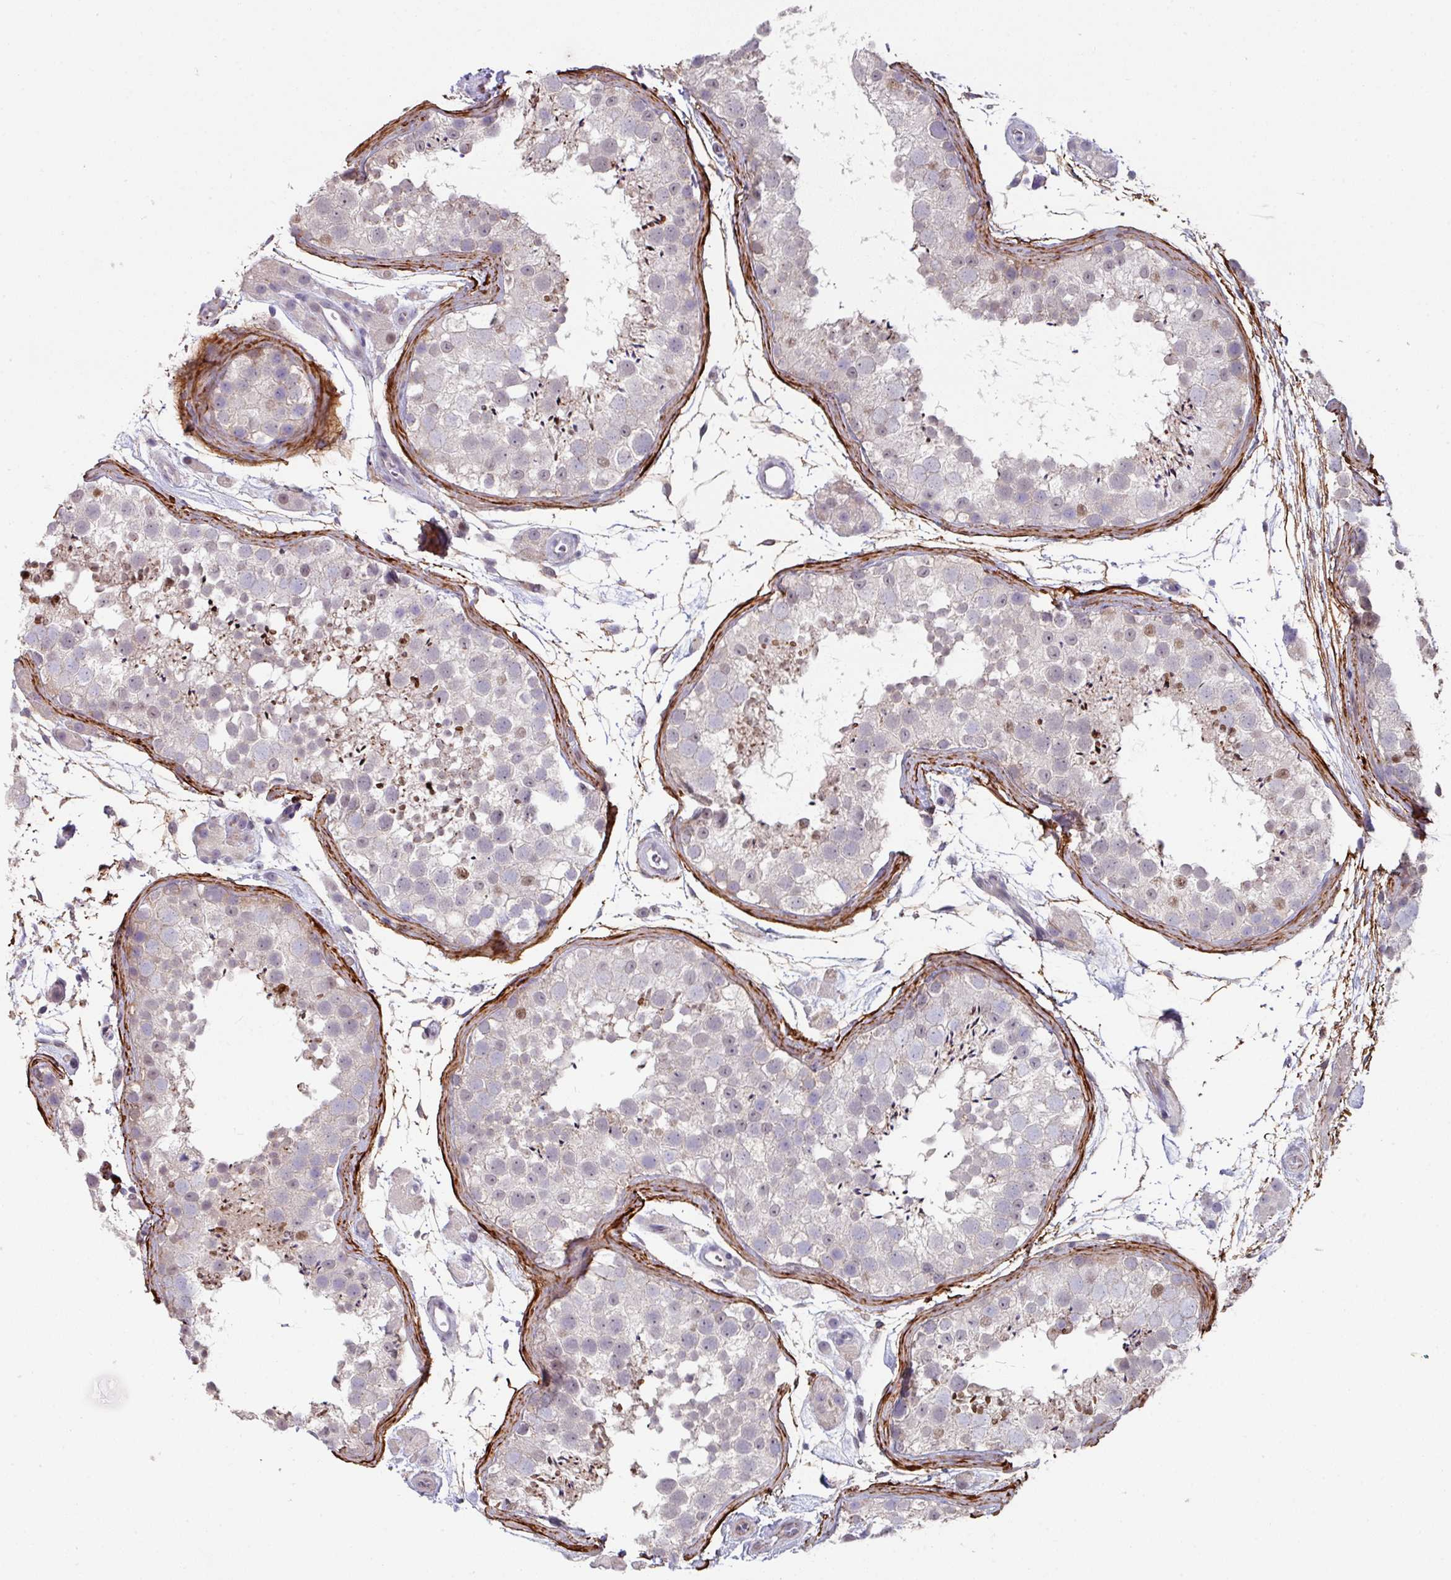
{"staining": {"intensity": "strong", "quantity": "<25%", "location": "cytoplasmic/membranous"}, "tissue": "testis", "cell_type": "Cells in seminiferous ducts", "image_type": "normal", "snomed": [{"axis": "morphology", "description": "Normal tissue, NOS"}, {"axis": "topography", "description": "Testis"}], "caption": "Strong cytoplasmic/membranous expression for a protein is appreciated in about <25% of cells in seminiferous ducts of benign testis using immunohistochemistry (IHC).", "gene": "C2orf16", "patient": {"sex": "male", "age": 41}}